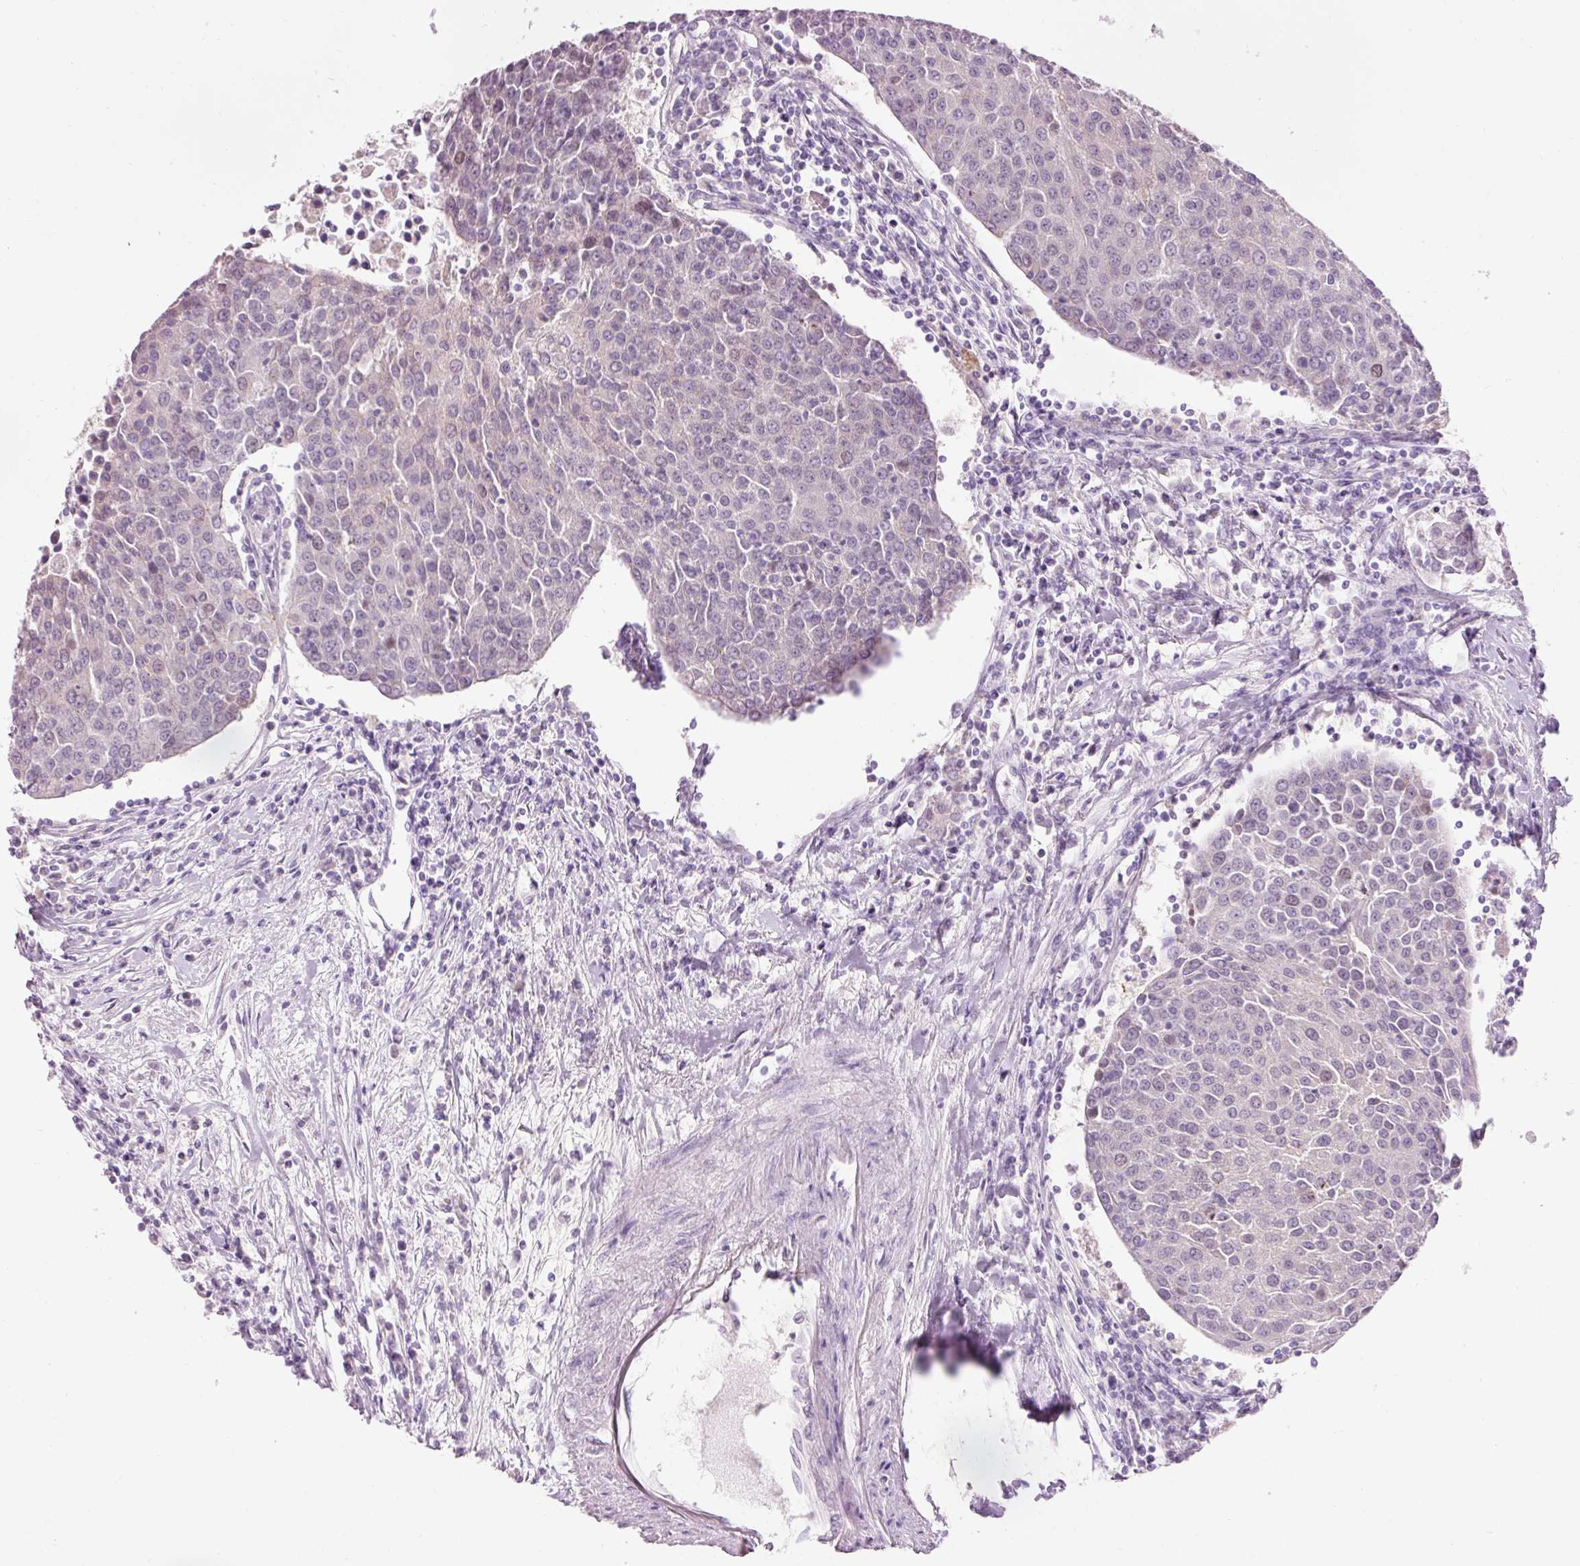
{"staining": {"intensity": "negative", "quantity": "none", "location": "none"}, "tissue": "urothelial cancer", "cell_type": "Tumor cells", "image_type": "cancer", "snomed": [{"axis": "morphology", "description": "Urothelial carcinoma, High grade"}, {"axis": "topography", "description": "Urinary bladder"}], "caption": "This is an IHC image of human urothelial cancer. There is no expression in tumor cells.", "gene": "DHRS11", "patient": {"sex": "female", "age": 85}}